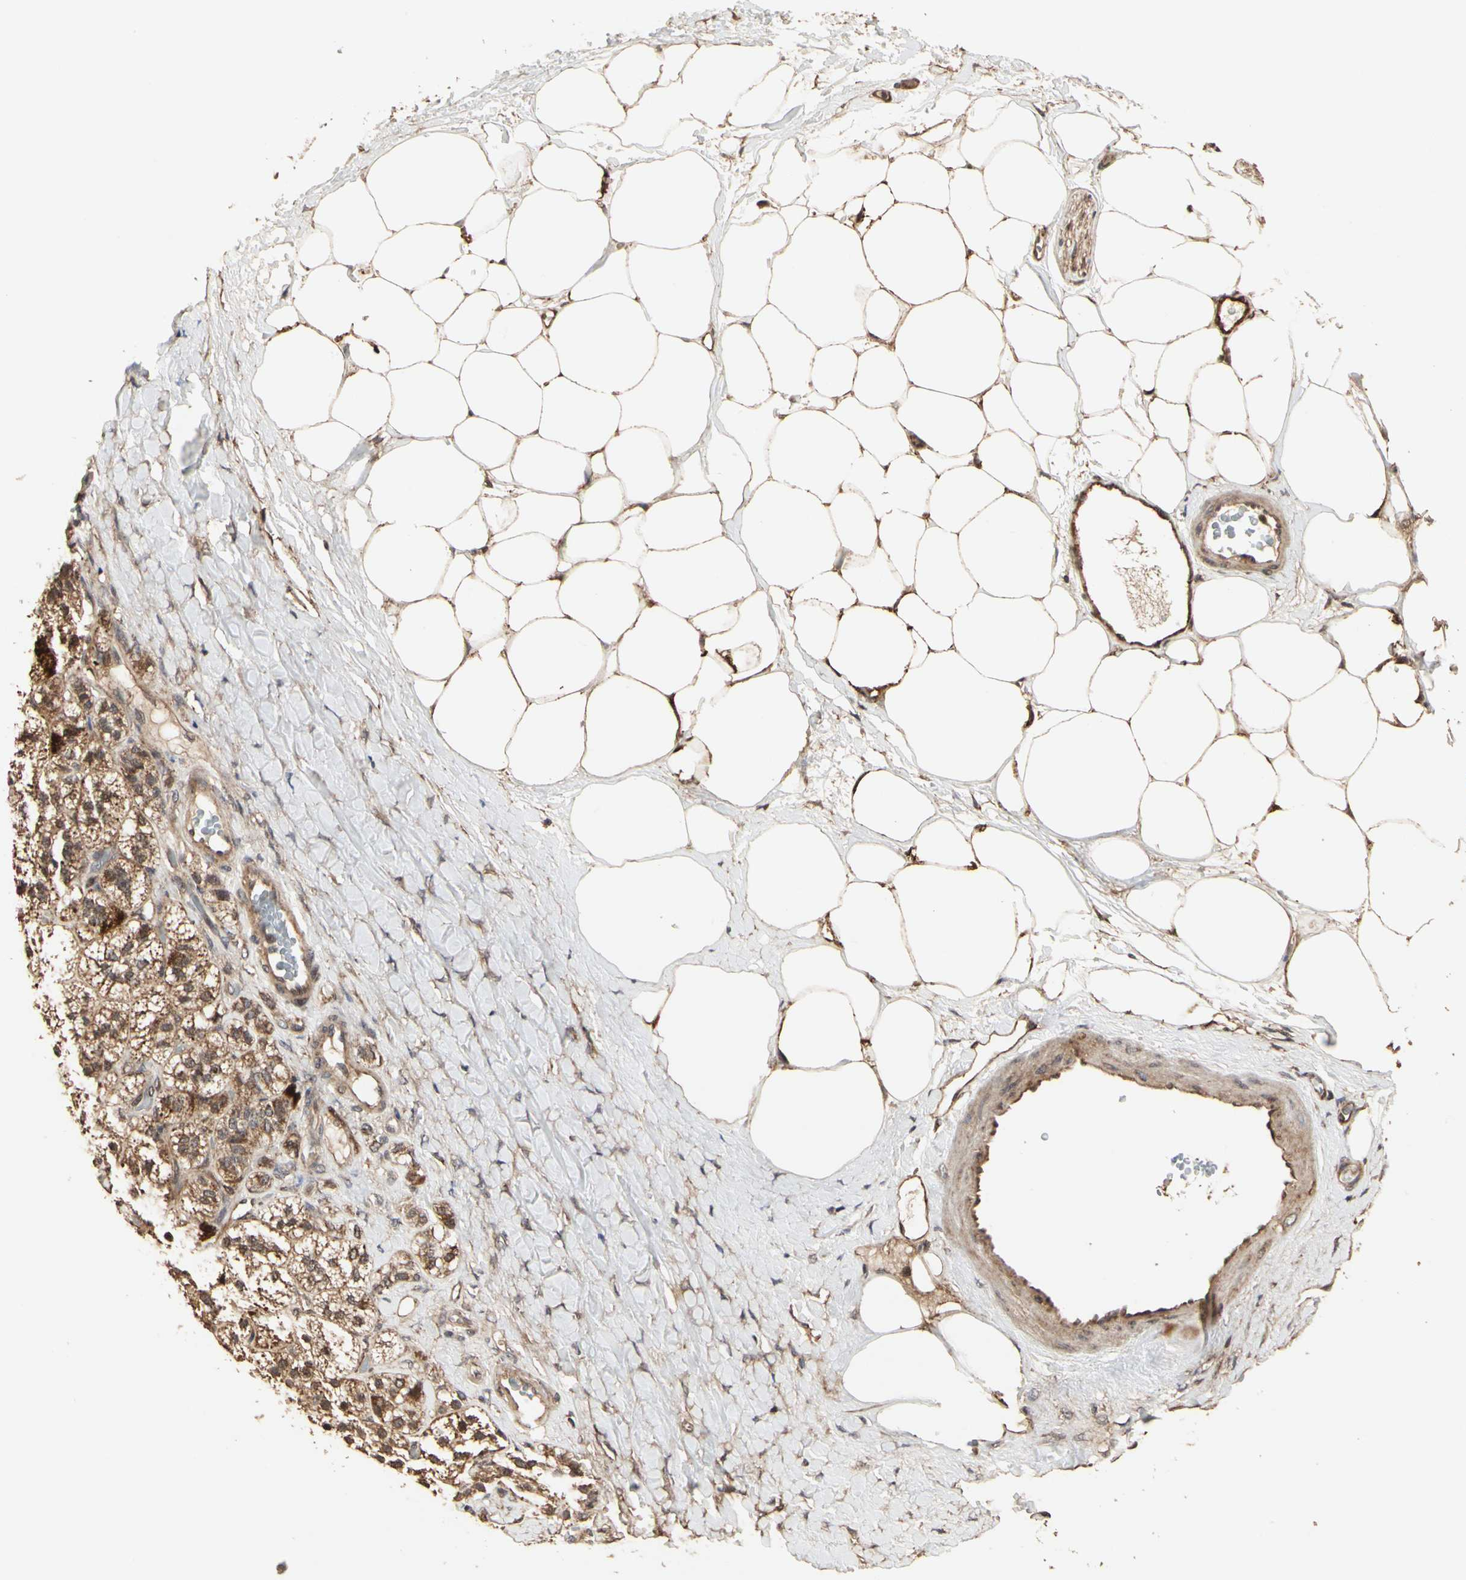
{"staining": {"intensity": "moderate", "quantity": "25%-75%", "location": "cytoplasmic/membranous"}, "tissue": "adrenal gland", "cell_type": "Glandular cells", "image_type": "normal", "snomed": [{"axis": "morphology", "description": "Normal tissue, NOS"}, {"axis": "topography", "description": "Adrenal gland"}], "caption": "Moderate cytoplasmic/membranous protein expression is identified in approximately 25%-75% of glandular cells in adrenal gland. The staining was performed using DAB to visualize the protein expression in brown, while the nuclei were stained in blue with hematoxylin (Magnification: 20x).", "gene": "TAOK1", "patient": {"sex": "male", "age": 57}}